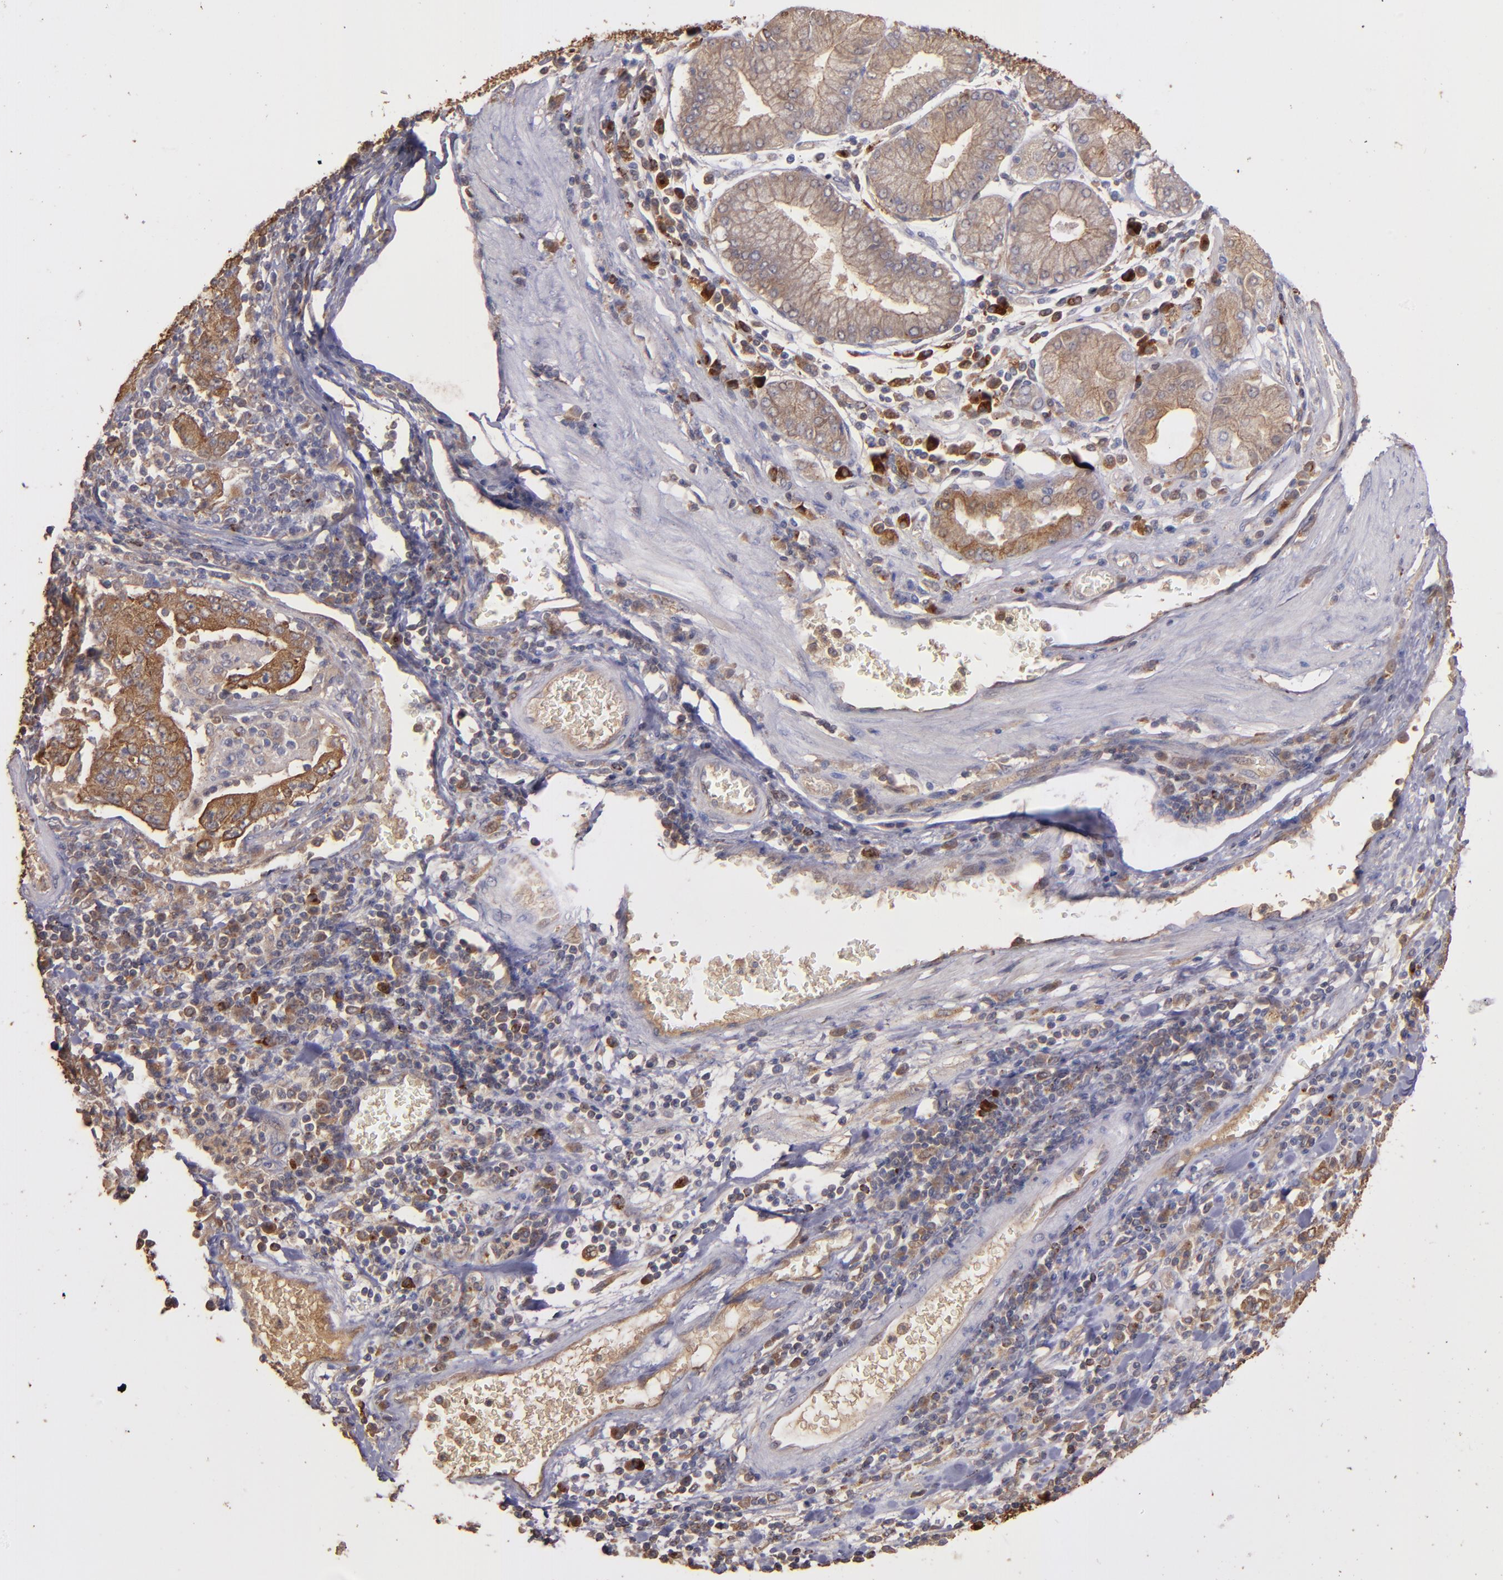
{"staining": {"intensity": "moderate", "quantity": "25%-75%", "location": "cytoplasmic/membranous"}, "tissue": "stomach cancer", "cell_type": "Tumor cells", "image_type": "cancer", "snomed": [{"axis": "morphology", "description": "Normal tissue, NOS"}, {"axis": "morphology", "description": "Adenocarcinoma, NOS"}, {"axis": "topography", "description": "Stomach, upper"}, {"axis": "topography", "description": "Stomach"}], "caption": "Tumor cells demonstrate medium levels of moderate cytoplasmic/membranous positivity in approximately 25%-75% of cells in human stomach cancer. Nuclei are stained in blue.", "gene": "SRRD", "patient": {"sex": "male", "age": 59}}